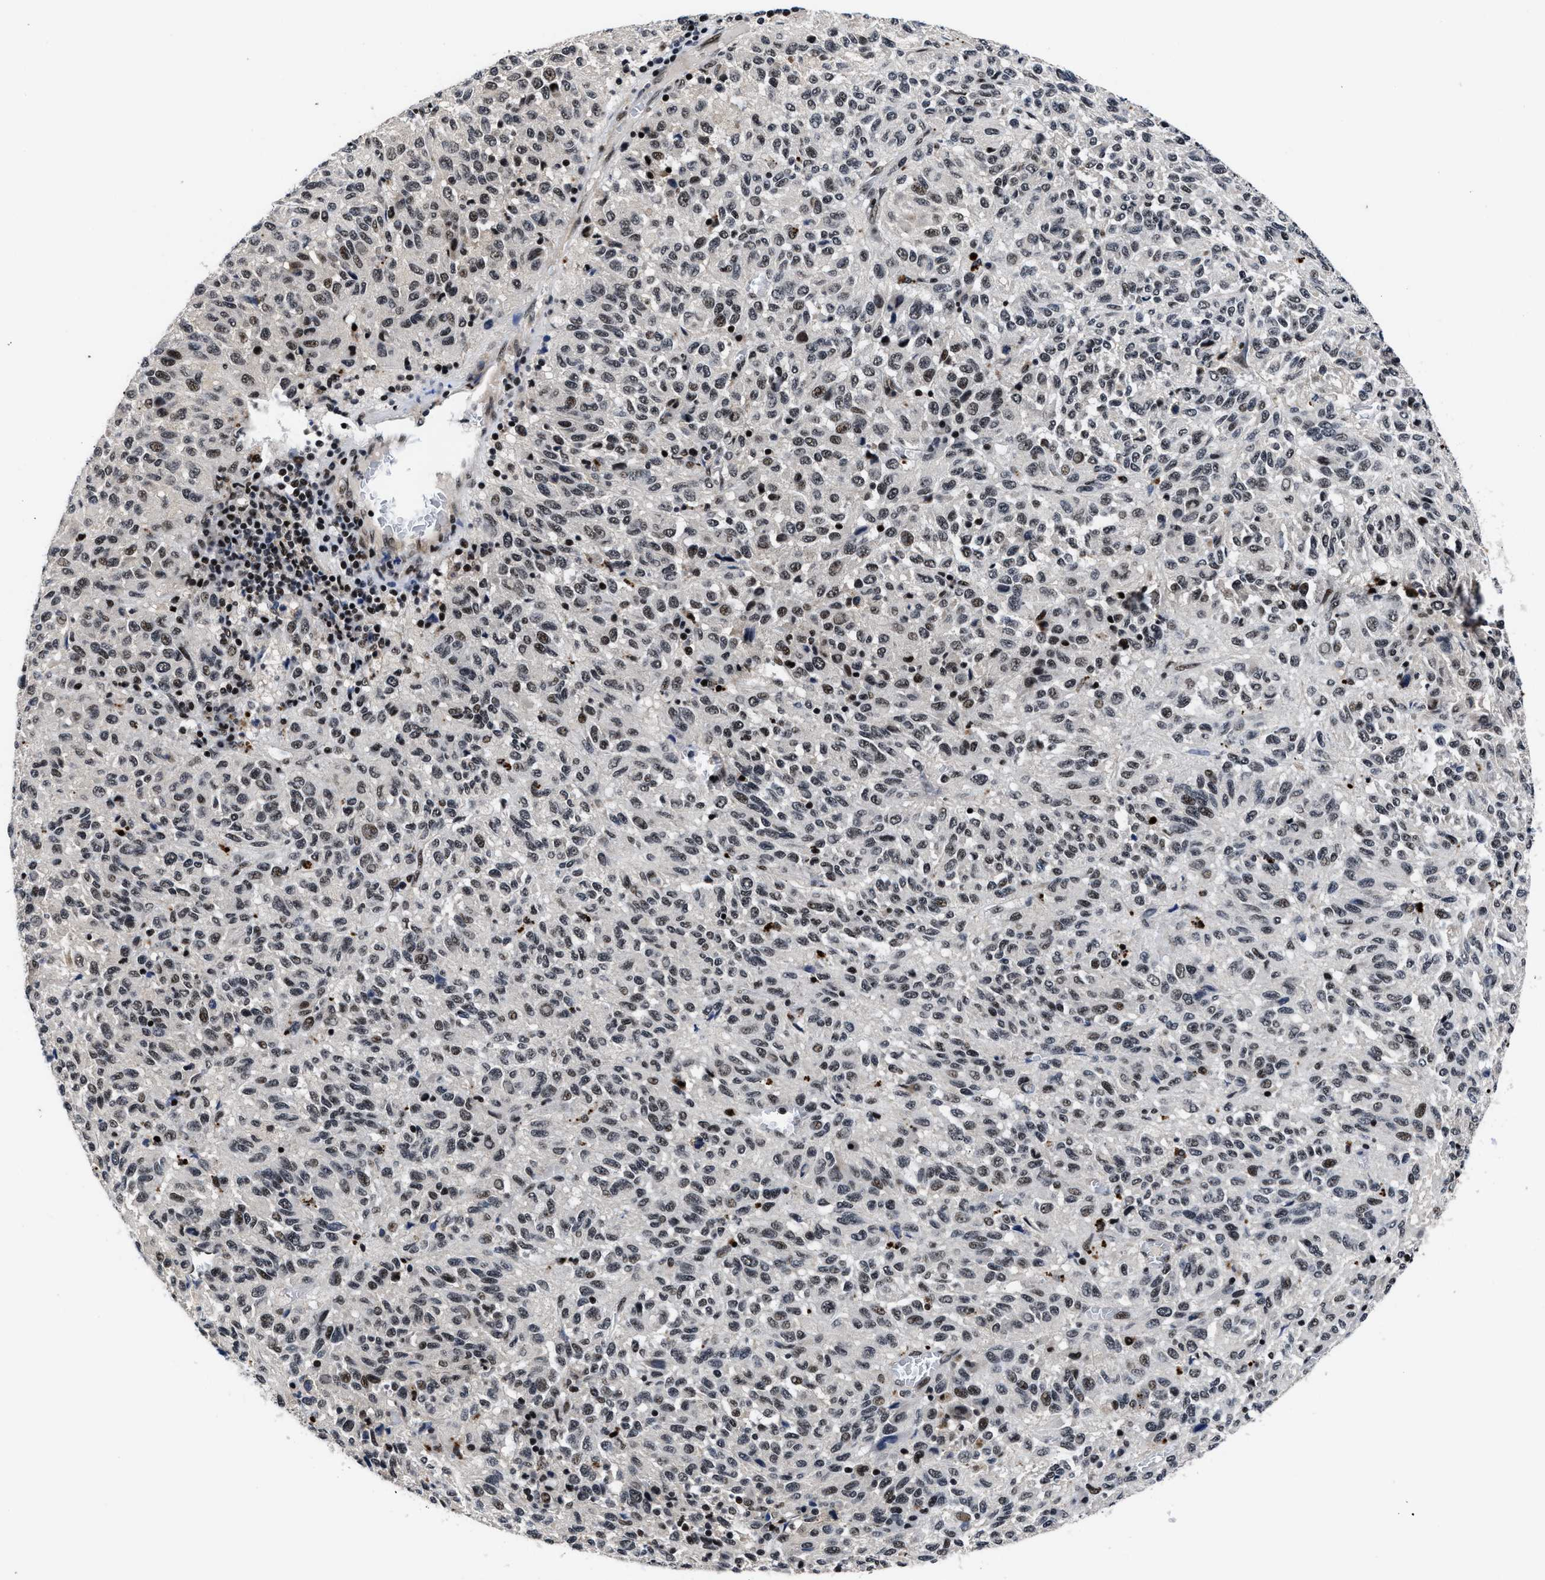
{"staining": {"intensity": "weak", "quantity": "25%-75%", "location": "nuclear"}, "tissue": "melanoma", "cell_type": "Tumor cells", "image_type": "cancer", "snomed": [{"axis": "morphology", "description": "Malignant melanoma, Metastatic site"}, {"axis": "topography", "description": "Lung"}], "caption": "The image displays staining of melanoma, revealing weak nuclear protein positivity (brown color) within tumor cells.", "gene": "ZNF233", "patient": {"sex": "male", "age": 64}}